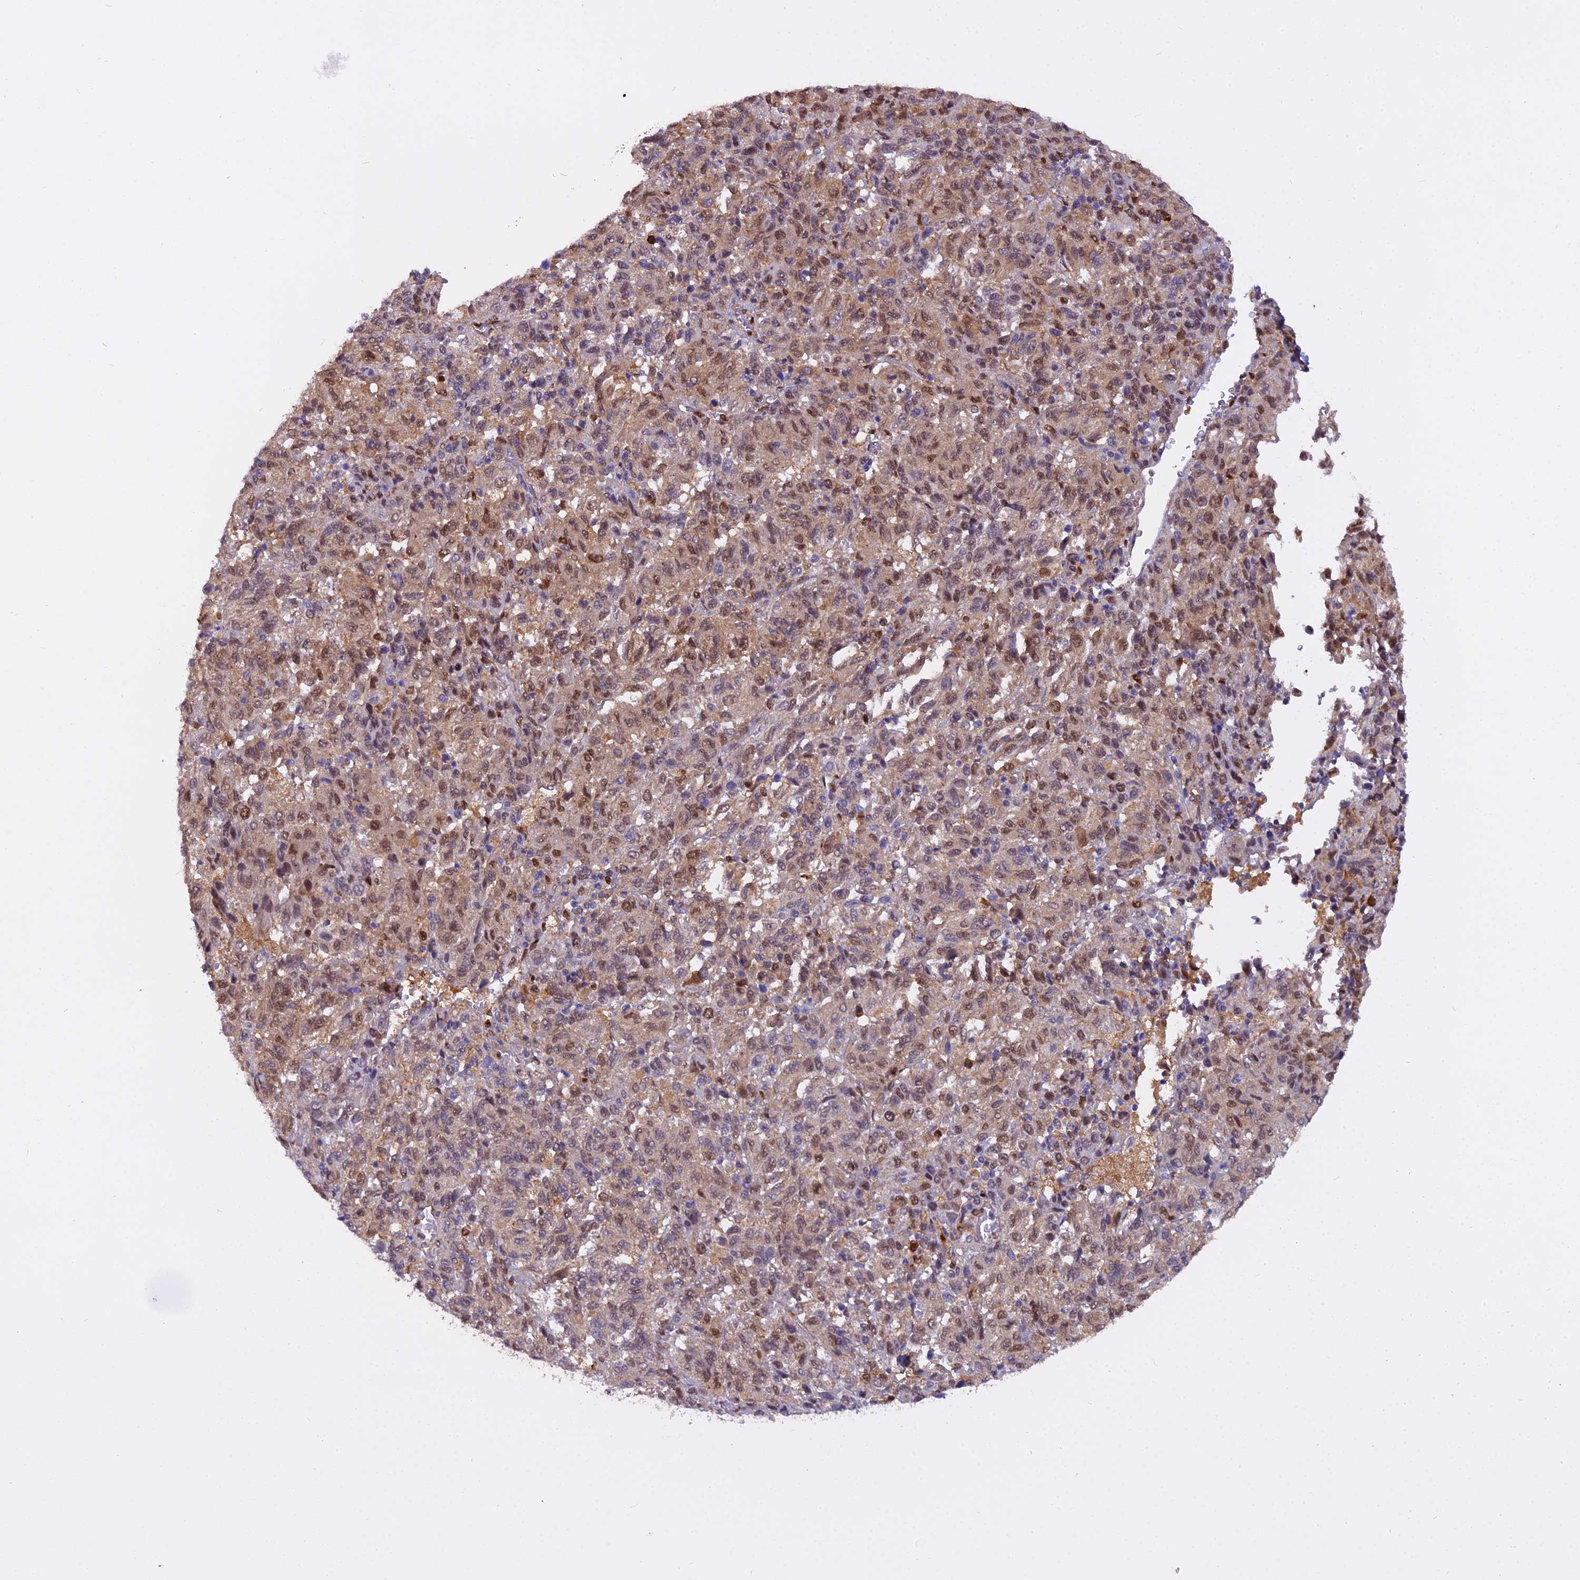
{"staining": {"intensity": "moderate", "quantity": ">75%", "location": "nuclear"}, "tissue": "melanoma", "cell_type": "Tumor cells", "image_type": "cancer", "snomed": [{"axis": "morphology", "description": "Malignant melanoma, Metastatic site"}, {"axis": "topography", "description": "Lung"}], "caption": "Human melanoma stained with a brown dye shows moderate nuclear positive positivity in approximately >75% of tumor cells.", "gene": "NPEPL1", "patient": {"sex": "male", "age": 64}}